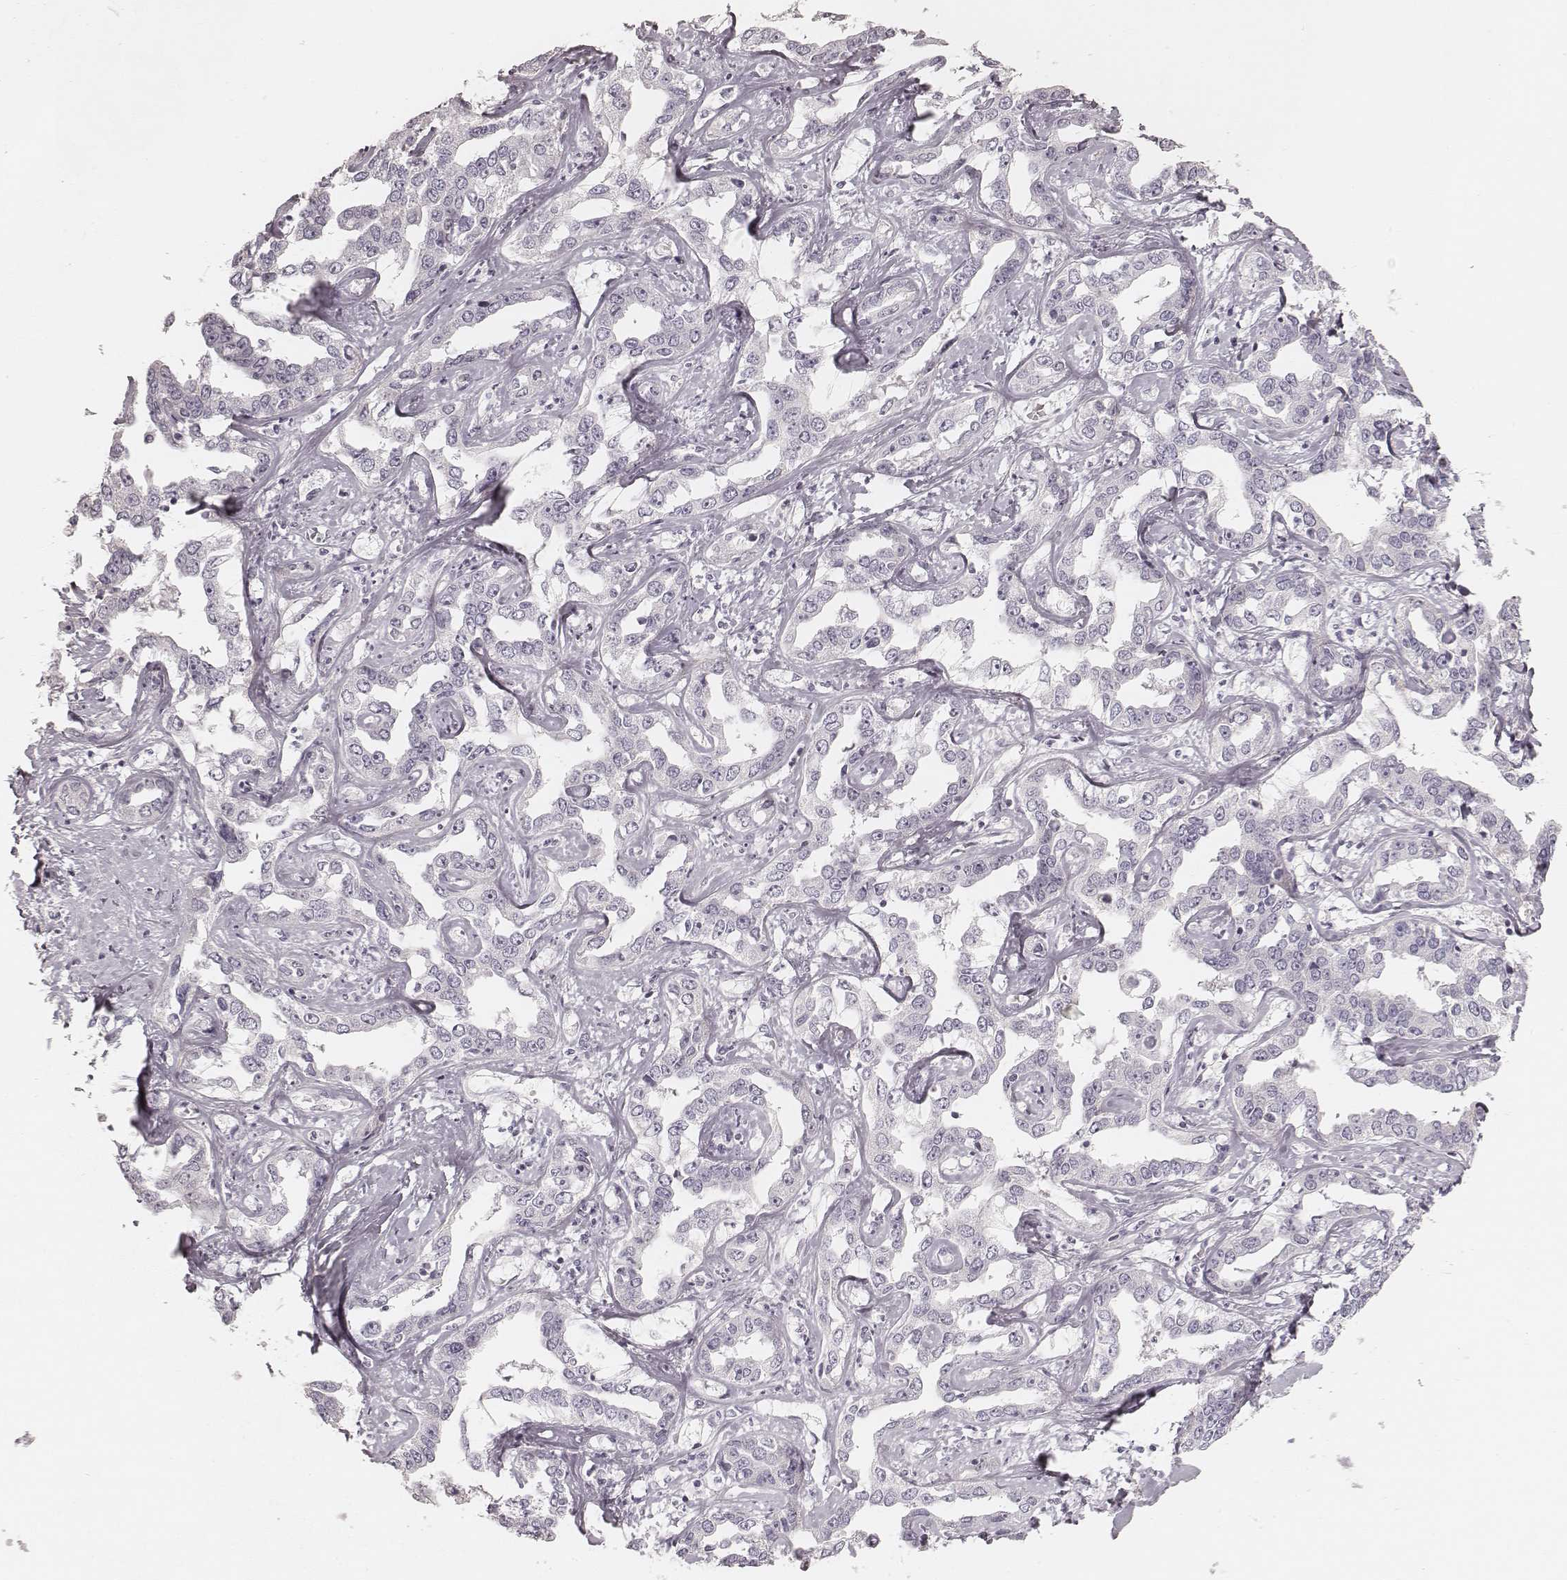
{"staining": {"intensity": "negative", "quantity": "none", "location": "none"}, "tissue": "liver cancer", "cell_type": "Tumor cells", "image_type": "cancer", "snomed": [{"axis": "morphology", "description": "Cholangiocarcinoma"}, {"axis": "topography", "description": "Liver"}], "caption": "Micrograph shows no significant protein staining in tumor cells of cholangiocarcinoma (liver).", "gene": "SPATA24", "patient": {"sex": "male", "age": 59}}